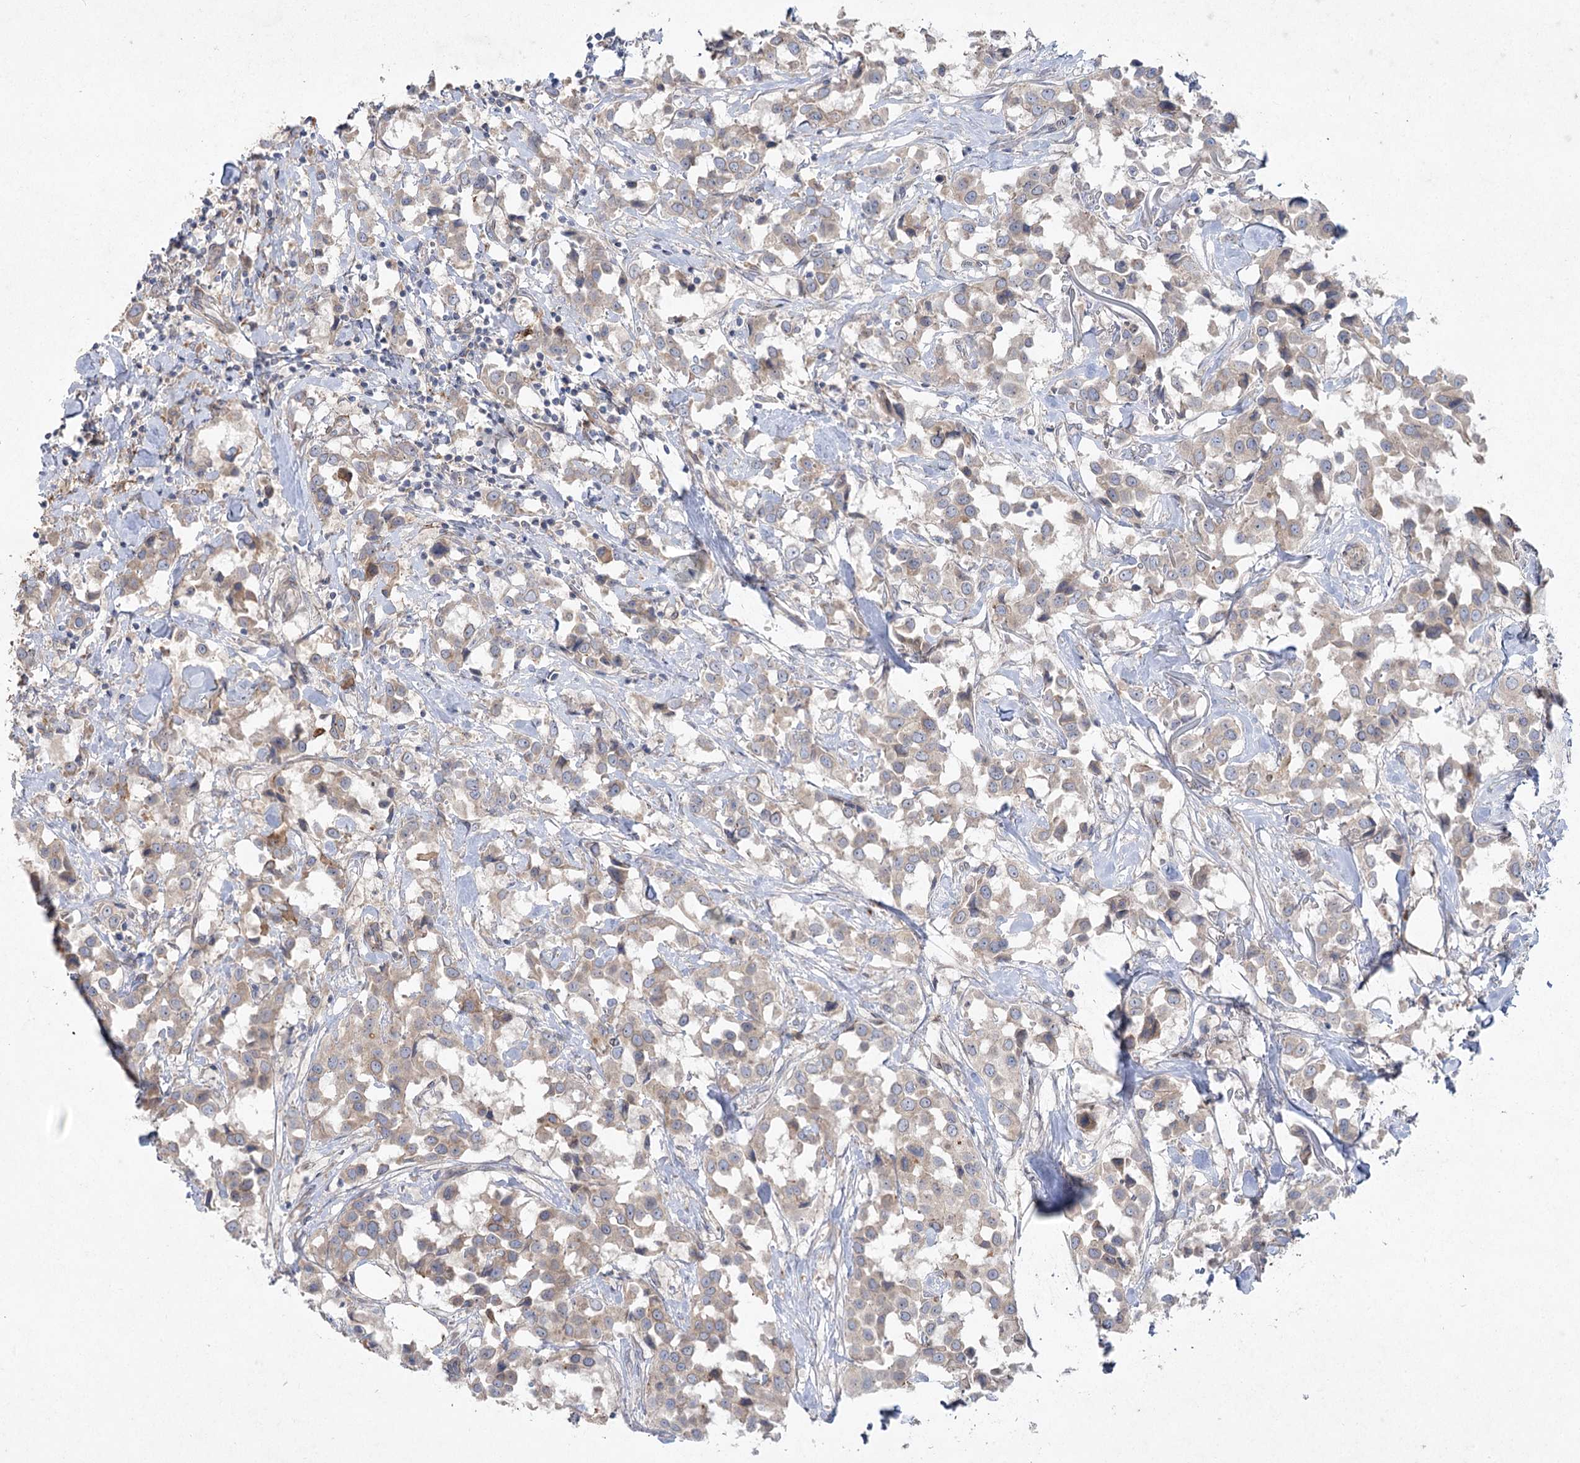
{"staining": {"intensity": "weak", "quantity": ">75%", "location": "cytoplasmic/membranous"}, "tissue": "breast cancer", "cell_type": "Tumor cells", "image_type": "cancer", "snomed": [{"axis": "morphology", "description": "Duct carcinoma"}, {"axis": "topography", "description": "Breast"}], "caption": "A brown stain shows weak cytoplasmic/membranous positivity of a protein in human breast cancer (intraductal carcinoma) tumor cells.", "gene": "SH3BP5L", "patient": {"sex": "female", "age": 80}}